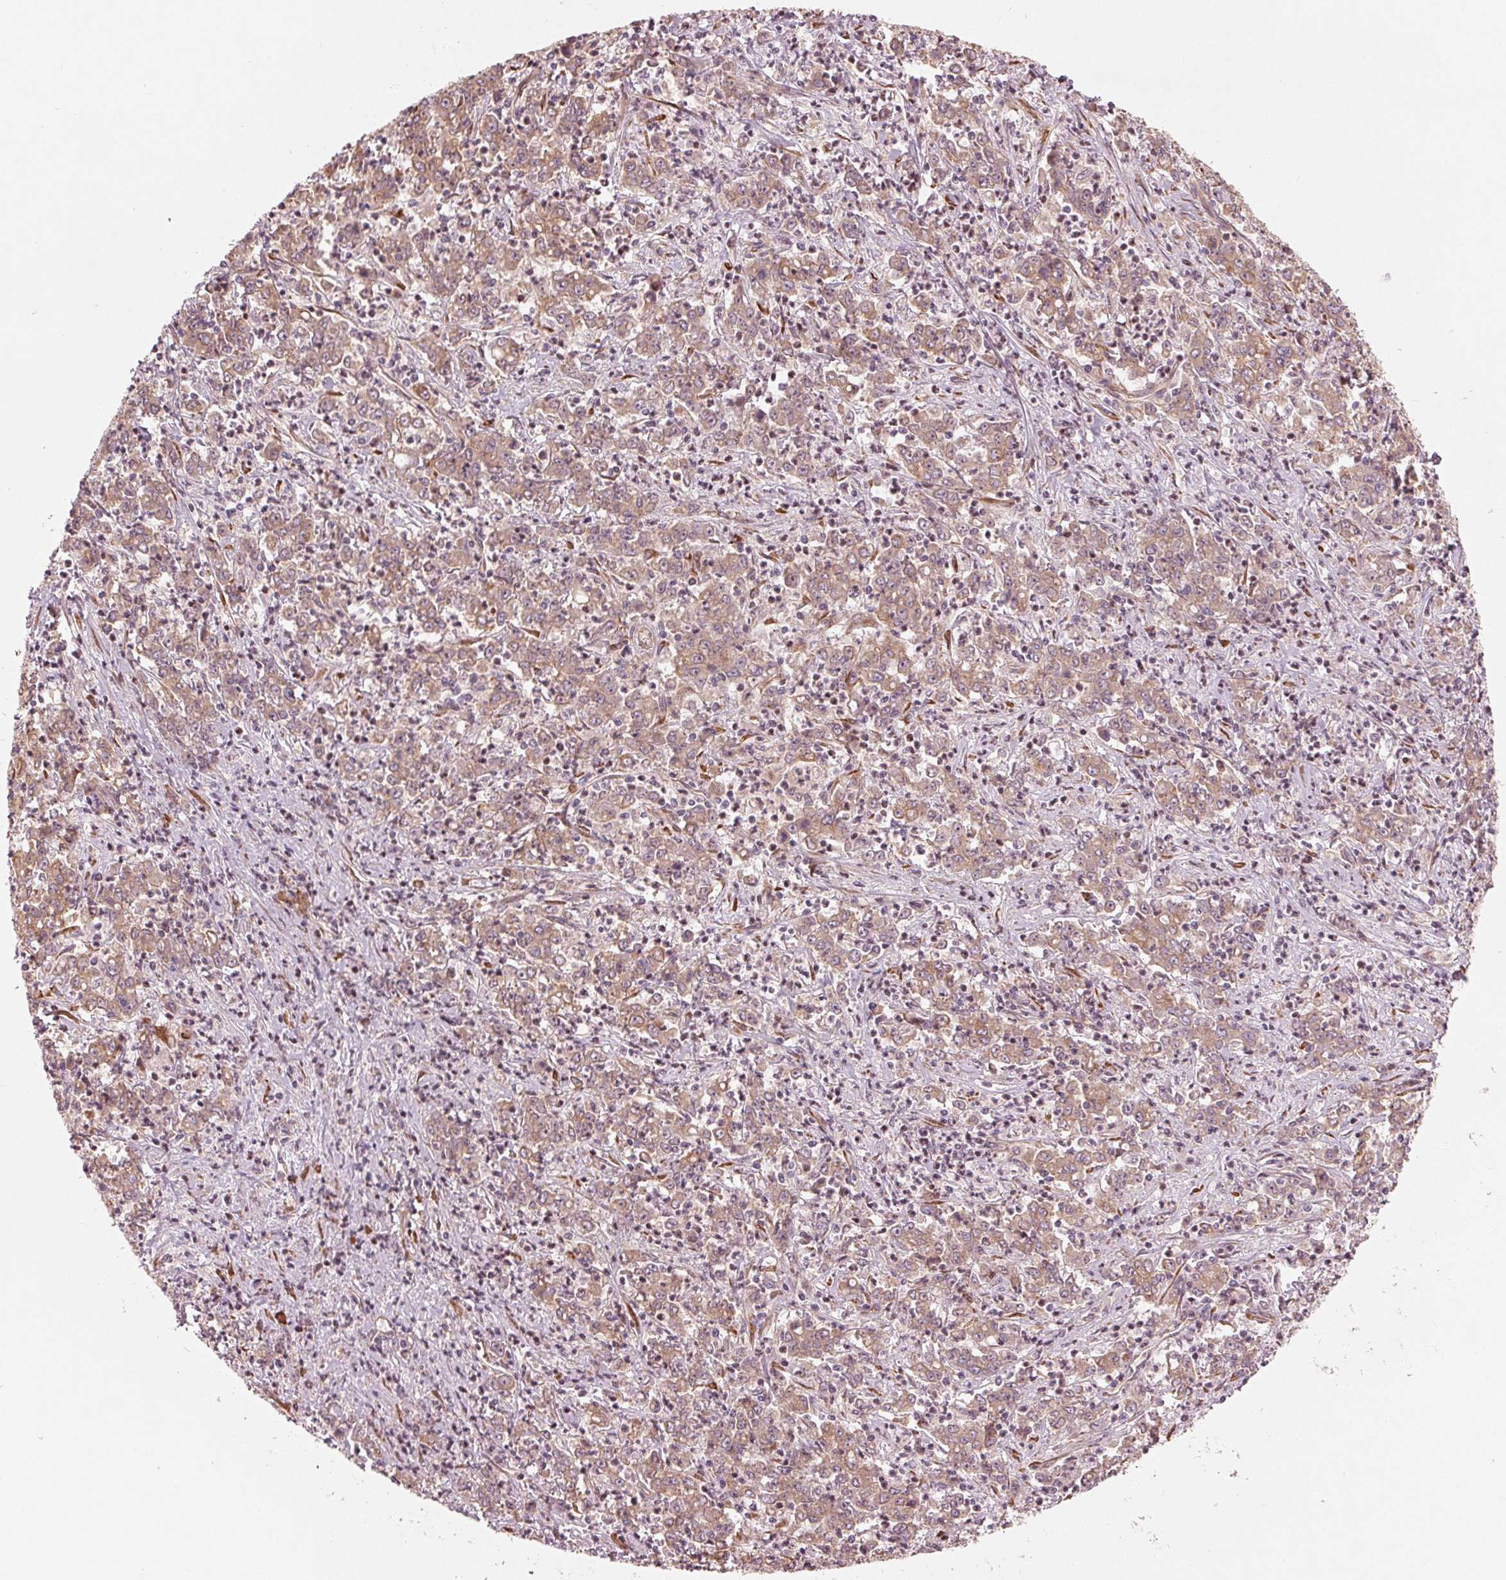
{"staining": {"intensity": "weak", "quantity": ">75%", "location": "cytoplasmic/membranous"}, "tissue": "stomach cancer", "cell_type": "Tumor cells", "image_type": "cancer", "snomed": [{"axis": "morphology", "description": "Adenocarcinoma, NOS"}, {"axis": "topography", "description": "Stomach, lower"}], "caption": "Stomach adenocarcinoma was stained to show a protein in brown. There is low levels of weak cytoplasmic/membranous expression in approximately >75% of tumor cells. (DAB (3,3'-diaminobenzidine) IHC, brown staining for protein, blue staining for nuclei).", "gene": "CMIP", "patient": {"sex": "female", "age": 71}}